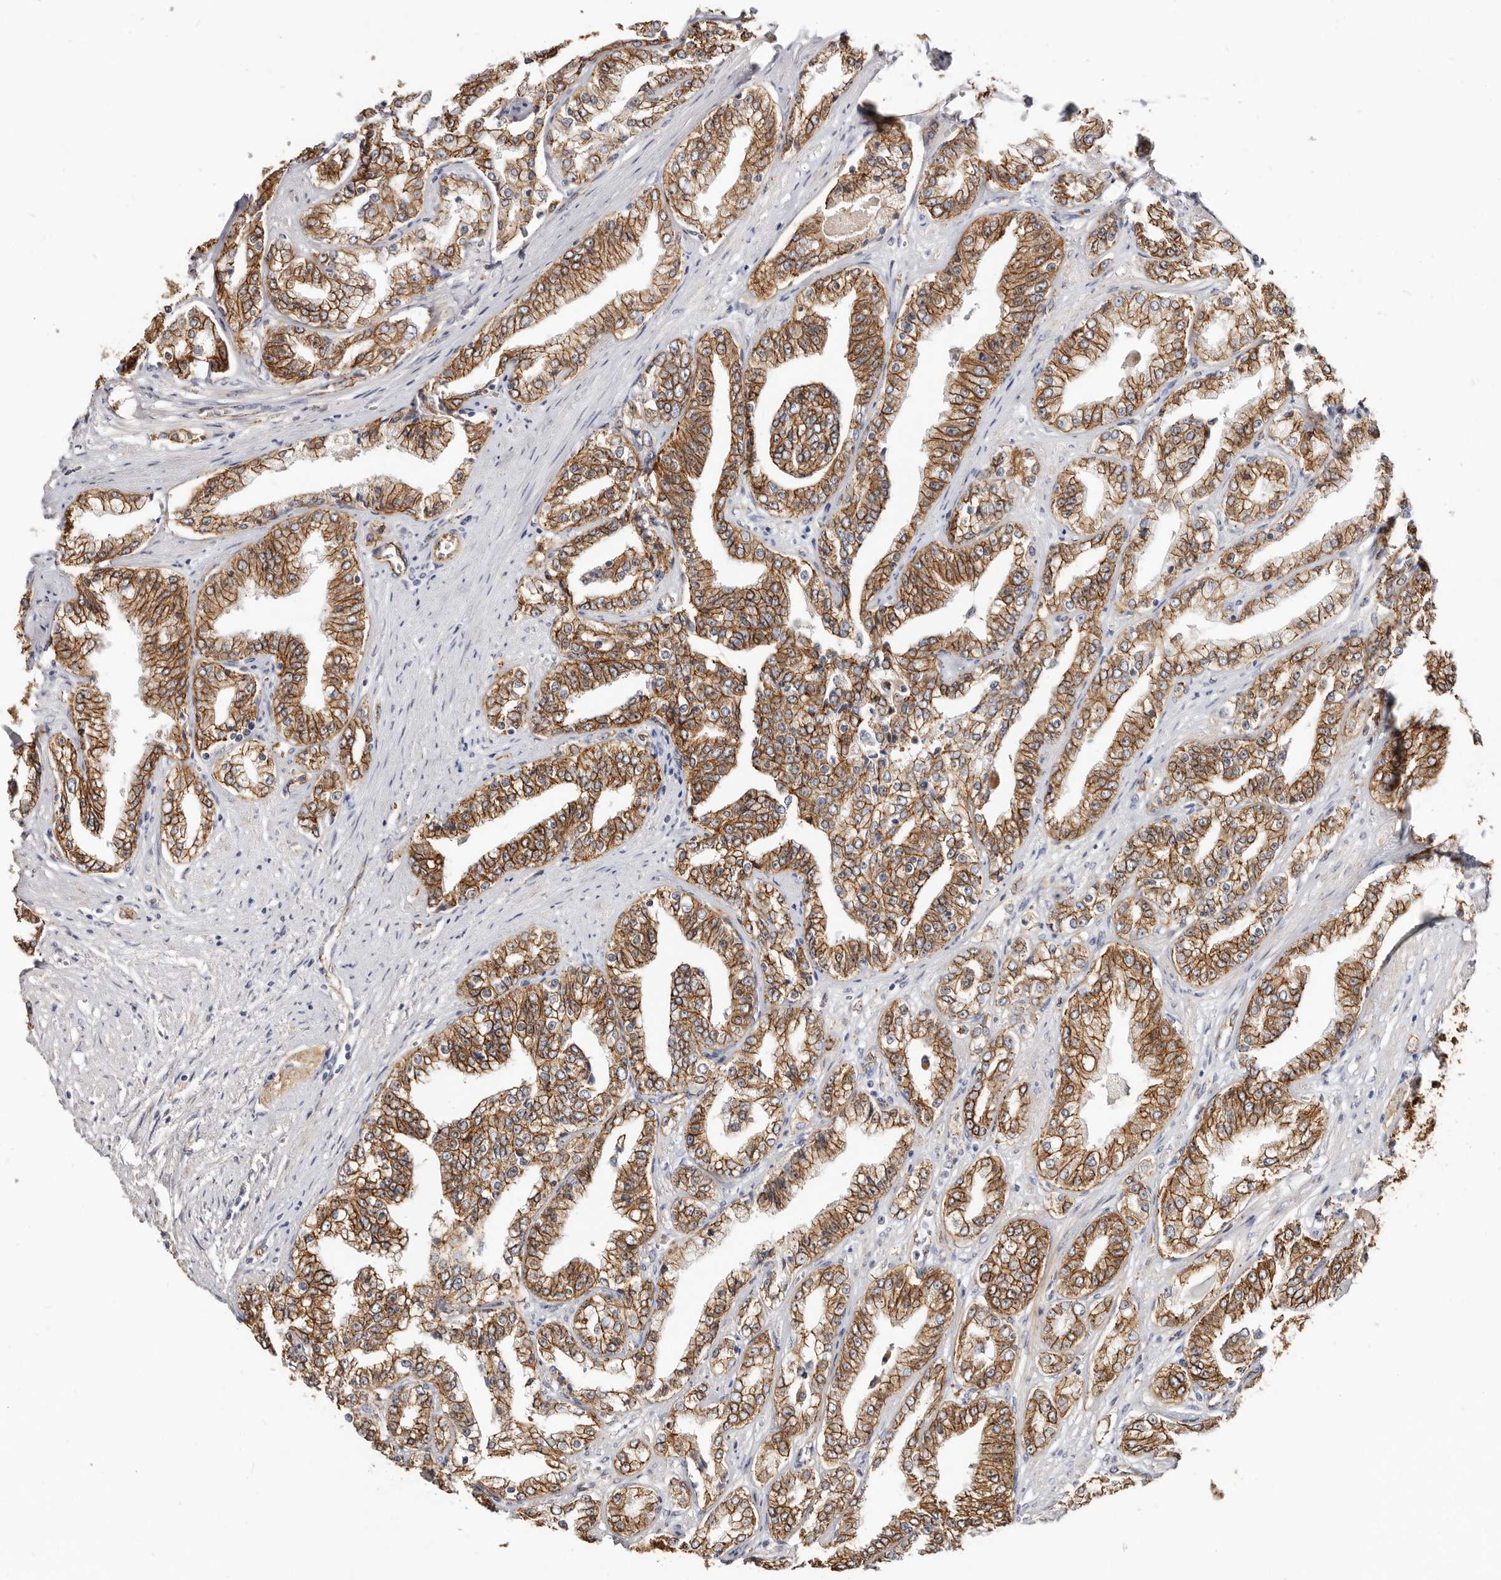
{"staining": {"intensity": "strong", "quantity": ">75%", "location": "cytoplasmic/membranous"}, "tissue": "prostate cancer", "cell_type": "Tumor cells", "image_type": "cancer", "snomed": [{"axis": "morphology", "description": "Adenocarcinoma, High grade"}, {"axis": "topography", "description": "Prostate"}], "caption": "There is high levels of strong cytoplasmic/membranous staining in tumor cells of prostate cancer (adenocarcinoma (high-grade)), as demonstrated by immunohistochemical staining (brown color).", "gene": "CTNNB1", "patient": {"sex": "male", "age": 71}}